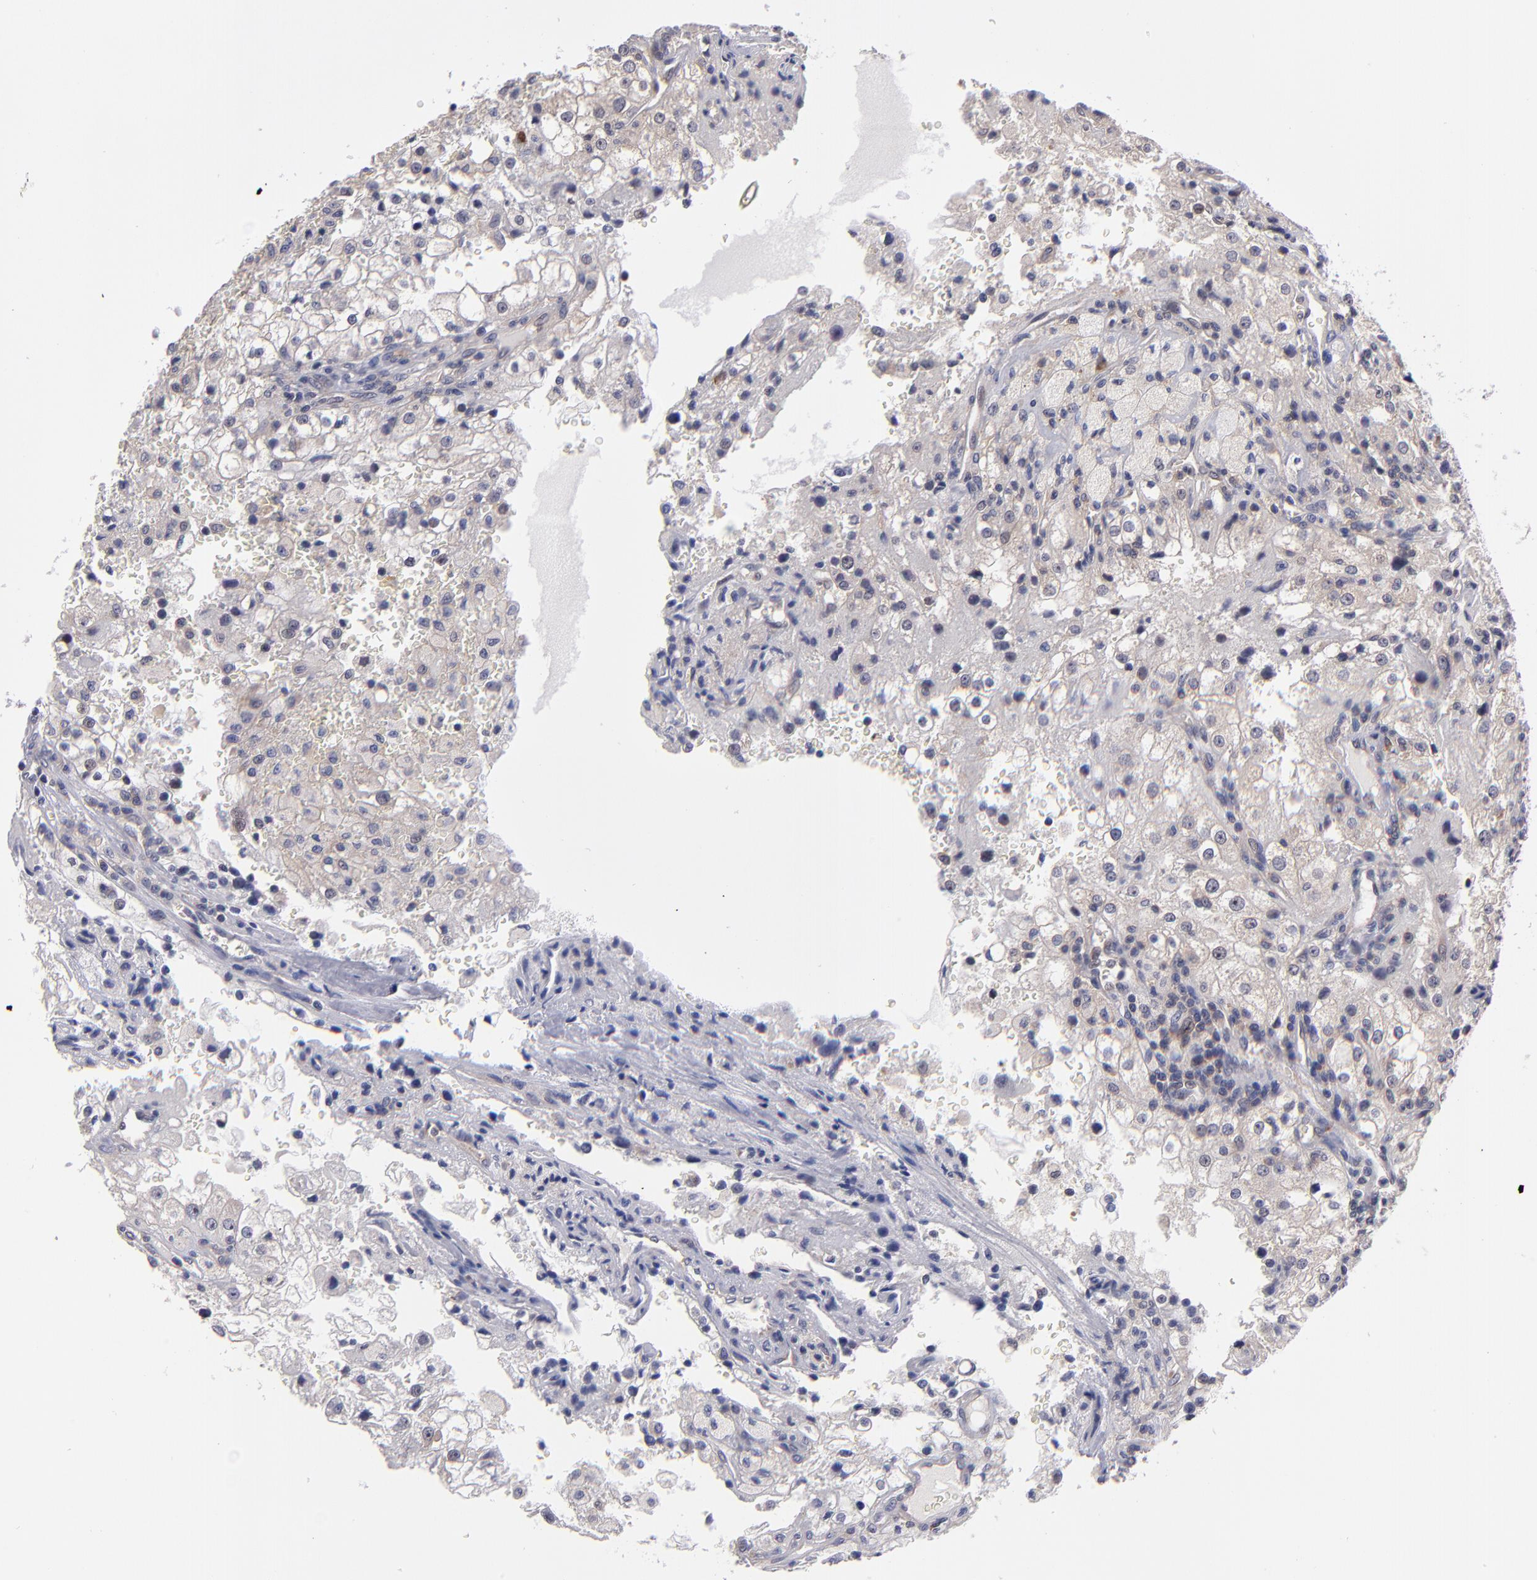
{"staining": {"intensity": "weak", "quantity": "25%-75%", "location": "cytoplasmic/membranous"}, "tissue": "renal cancer", "cell_type": "Tumor cells", "image_type": "cancer", "snomed": [{"axis": "morphology", "description": "Adenocarcinoma, NOS"}, {"axis": "topography", "description": "Kidney"}], "caption": "A micrograph of renal cancer (adenocarcinoma) stained for a protein displays weak cytoplasmic/membranous brown staining in tumor cells.", "gene": "EIF3L", "patient": {"sex": "female", "age": 74}}